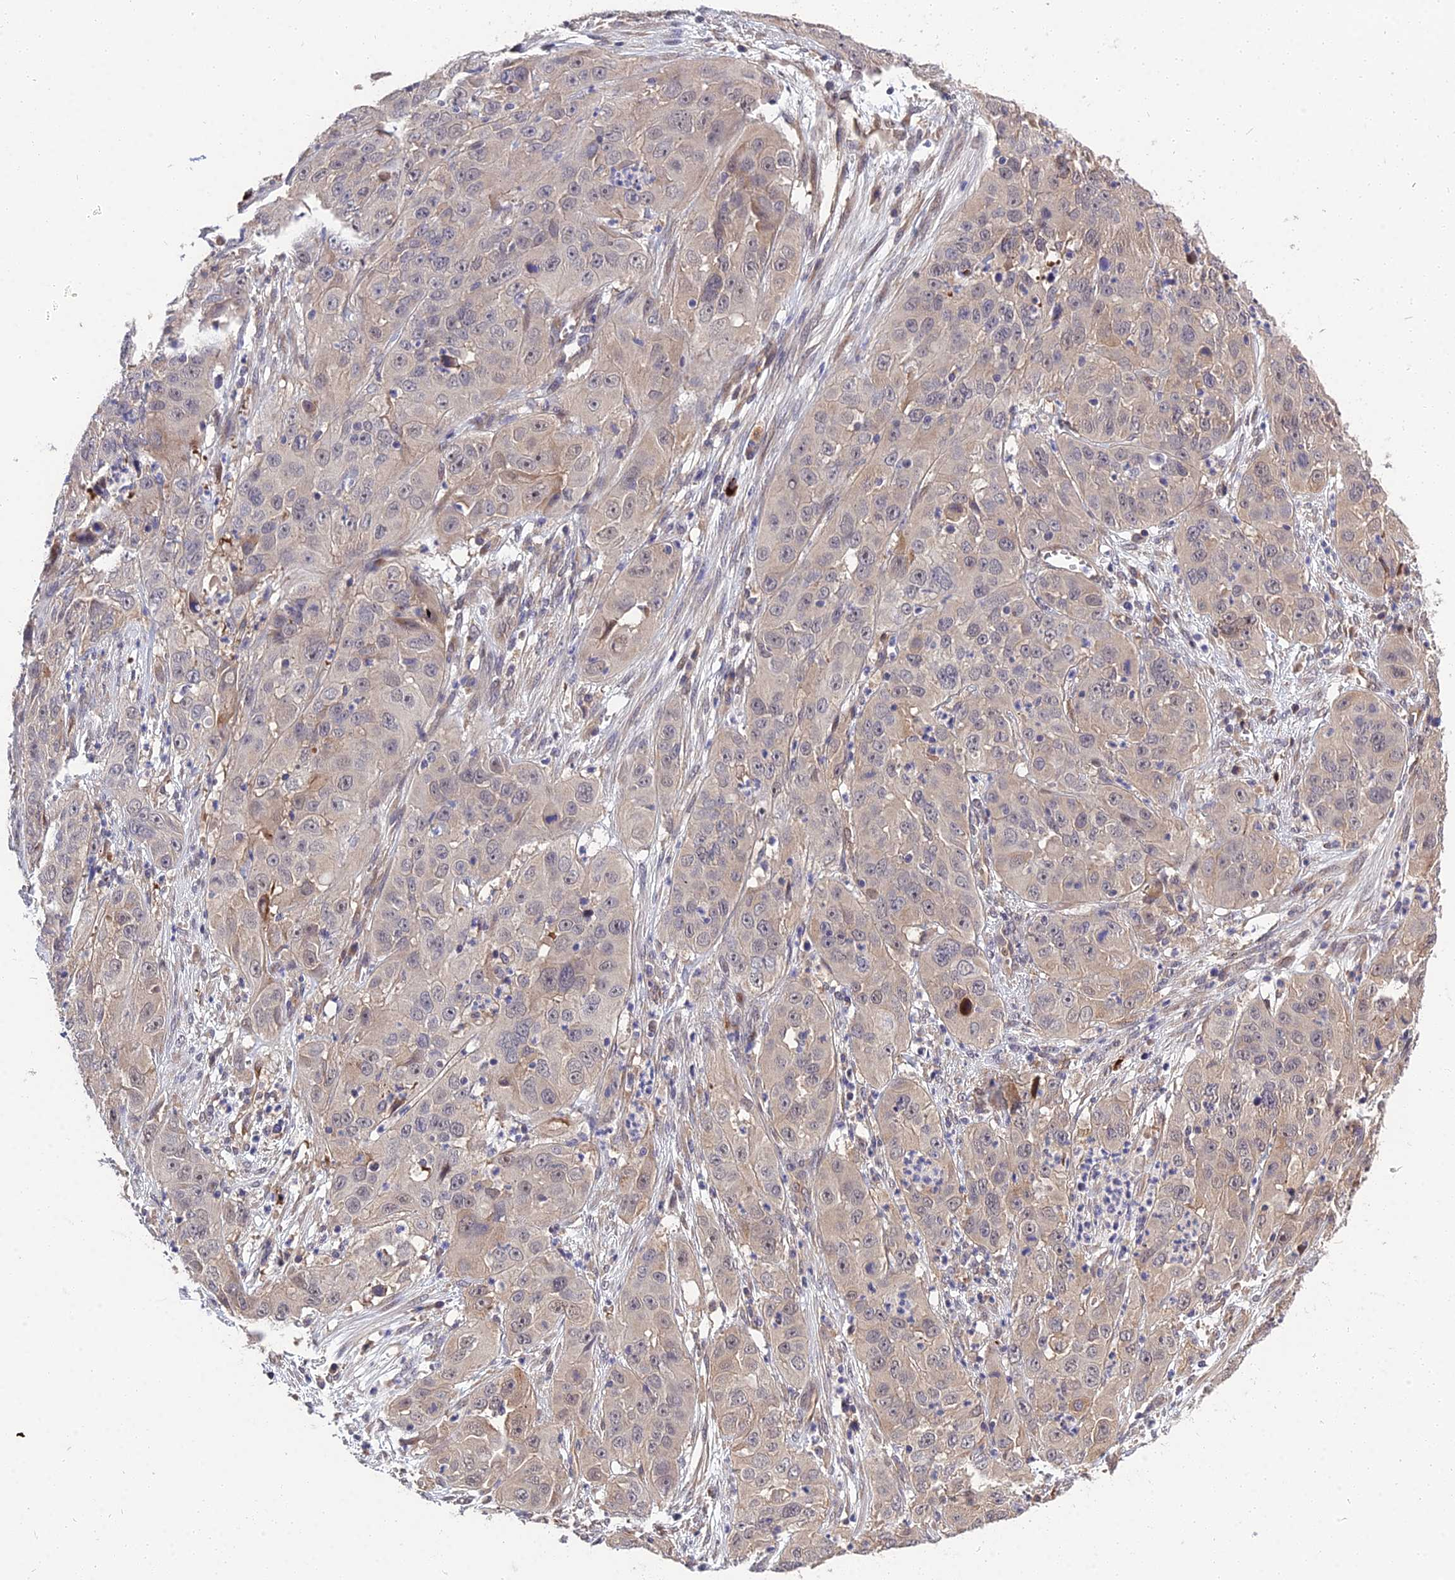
{"staining": {"intensity": "negative", "quantity": "none", "location": "none"}, "tissue": "cervical cancer", "cell_type": "Tumor cells", "image_type": "cancer", "snomed": [{"axis": "morphology", "description": "Squamous cell carcinoma, NOS"}, {"axis": "topography", "description": "Cervix"}], "caption": "This micrograph is of cervical cancer stained with immunohistochemistry to label a protein in brown with the nuclei are counter-stained blue. There is no positivity in tumor cells.", "gene": "MFSD2A", "patient": {"sex": "female", "age": 32}}